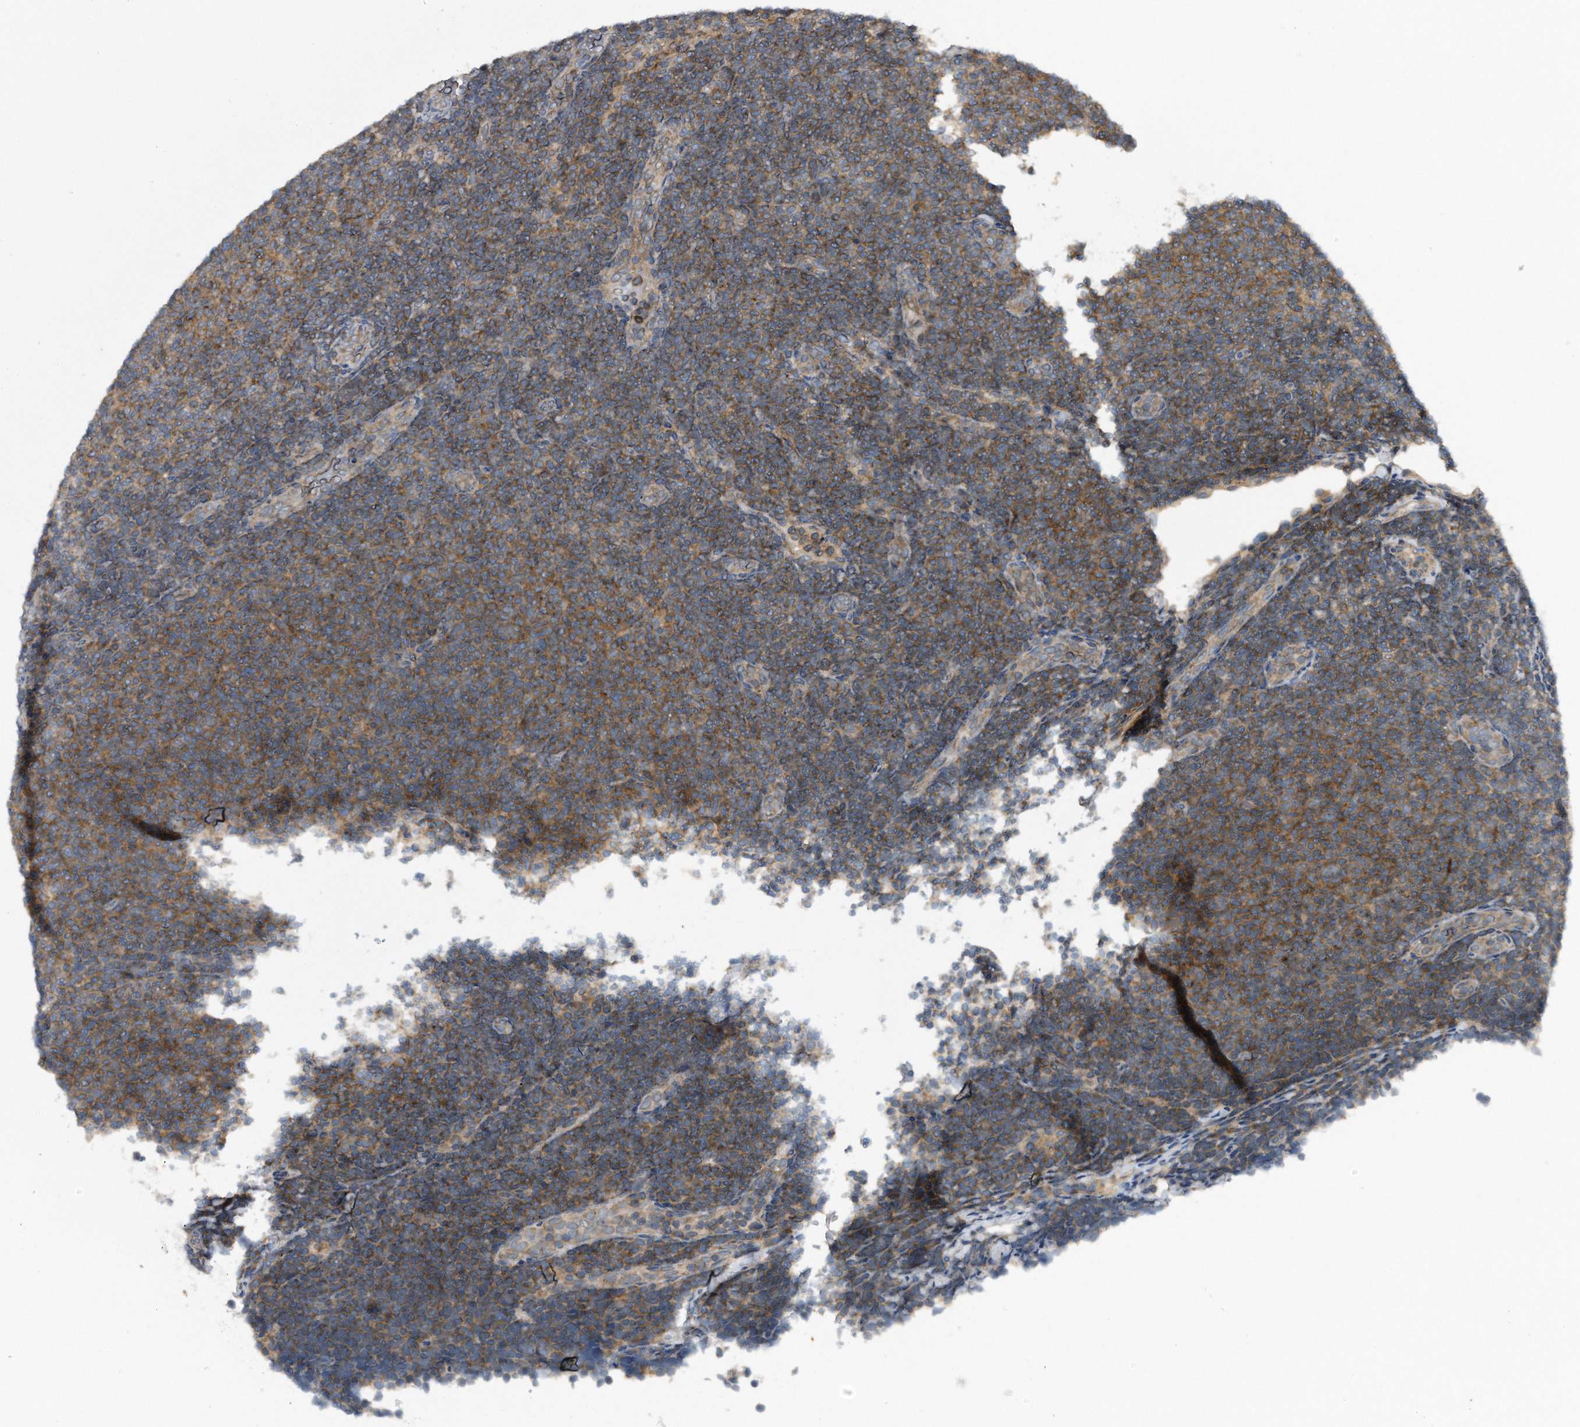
{"staining": {"intensity": "moderate", "quantity": ">75%", "location": "cytoplasmic/membranous"}, "tissue": "lymphoma", "cell_type": "Tumor cells", "image_type": "cancer", "snomed": [{"axis": "morphology", "description": "Malignant lymphoma, non-Hodgkin's type, Low grade"}, {"axis": "topography", "description": "Lymph node"}], "caption": "Protein staining of lymphoma tissue shows moderate cytoplasmic/membranous positivity in approximately >75% of tumor cells.", "gene": "ALPK2", "patient": {"sex": "male", "age": 66}}